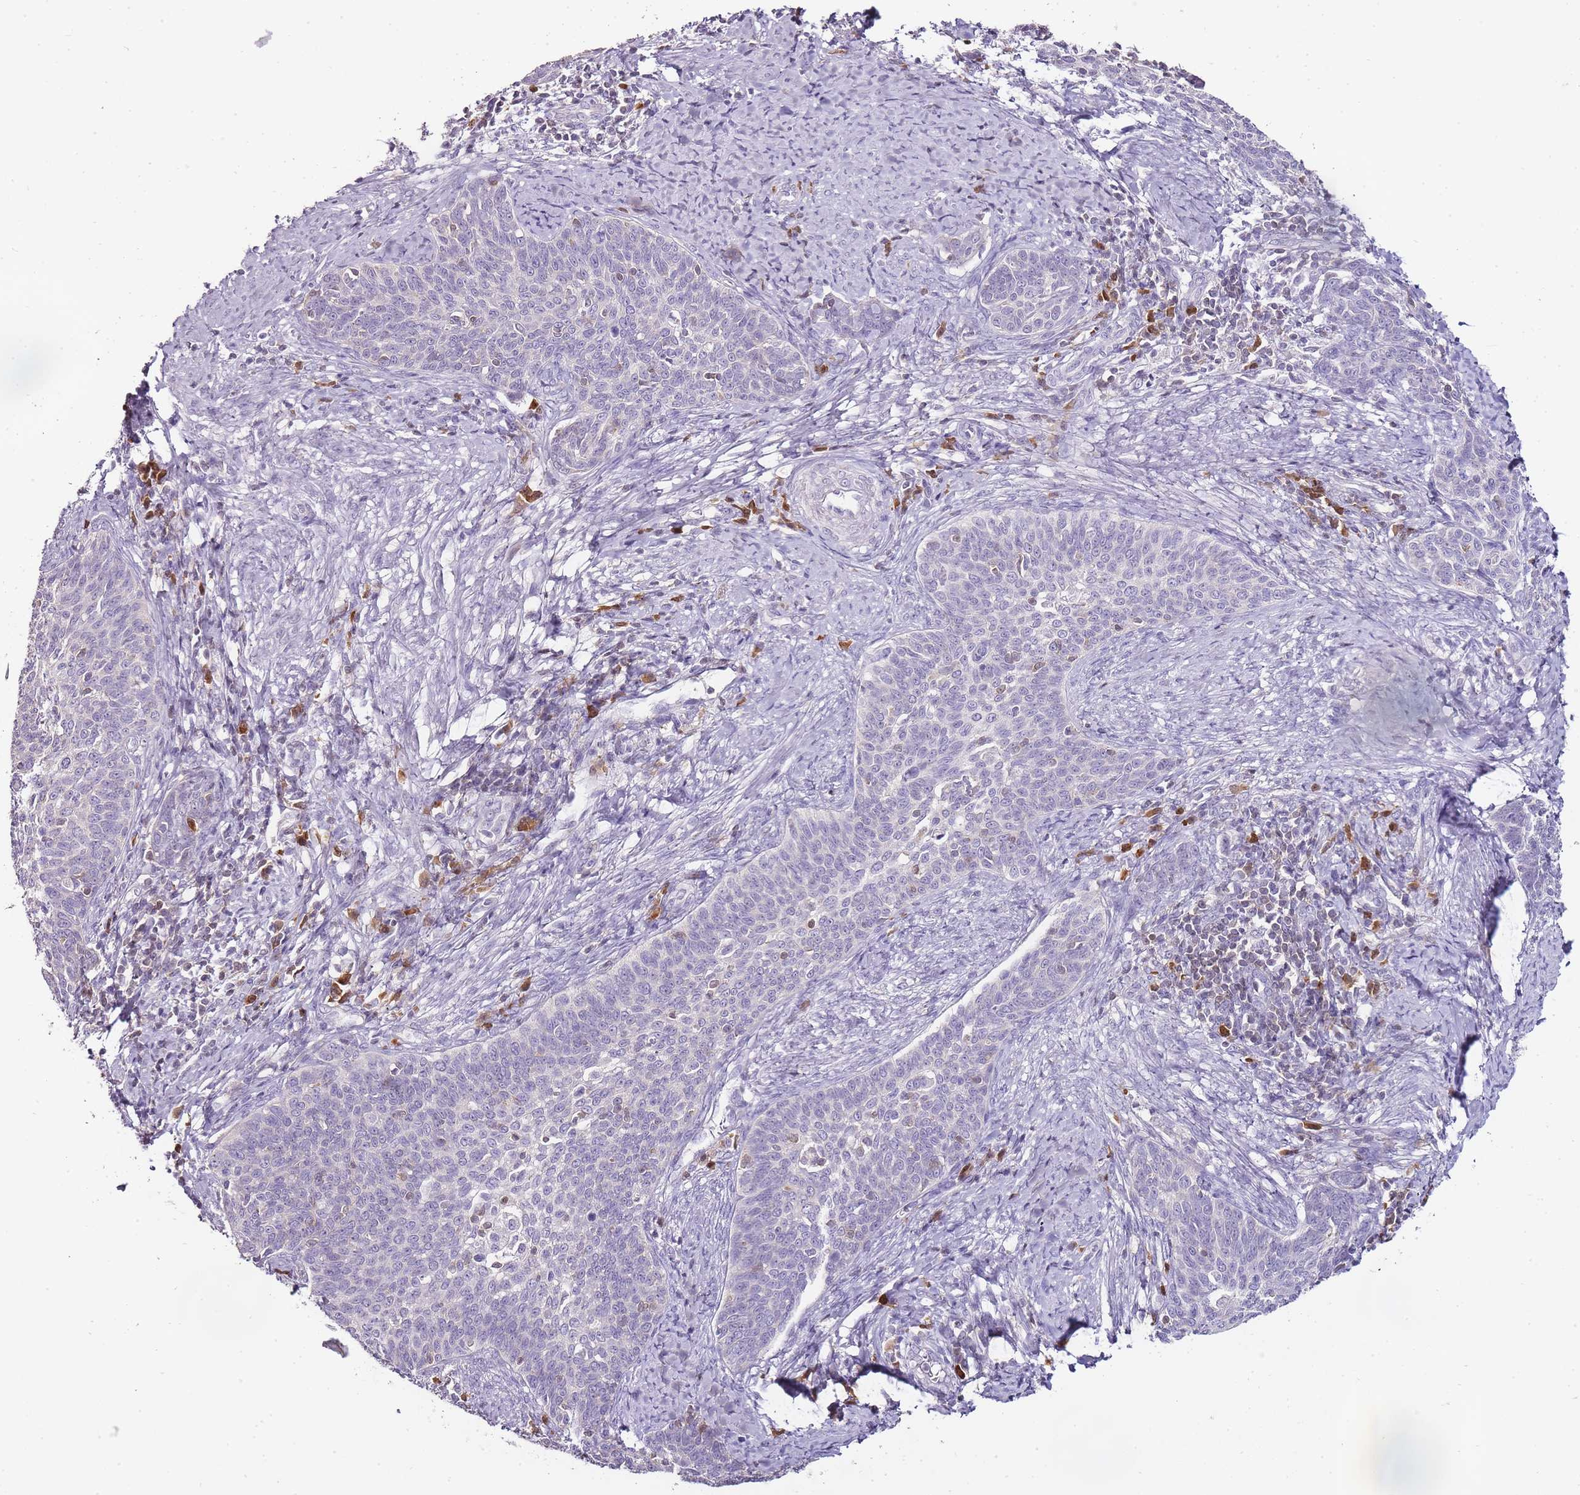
{"staining": {"intensity": "negative", "quantity": "none", "location": "none"}, "tissue": "cervical cancer", "cell_type": "Tumor cells", "image_type": "cancer", "snomed": [{"axis": "morphology", "description": "Squamous cell carcinoma, NOS"}, {"axis": "topography", "description": "Cervix"}], "caption": "An image of cervical squamous cell carcinoma stained for a protein demonstrates no brown staining in tumor cells.", "gene": "ZBP1", "patient": {"sex": "female", "age": 39}}